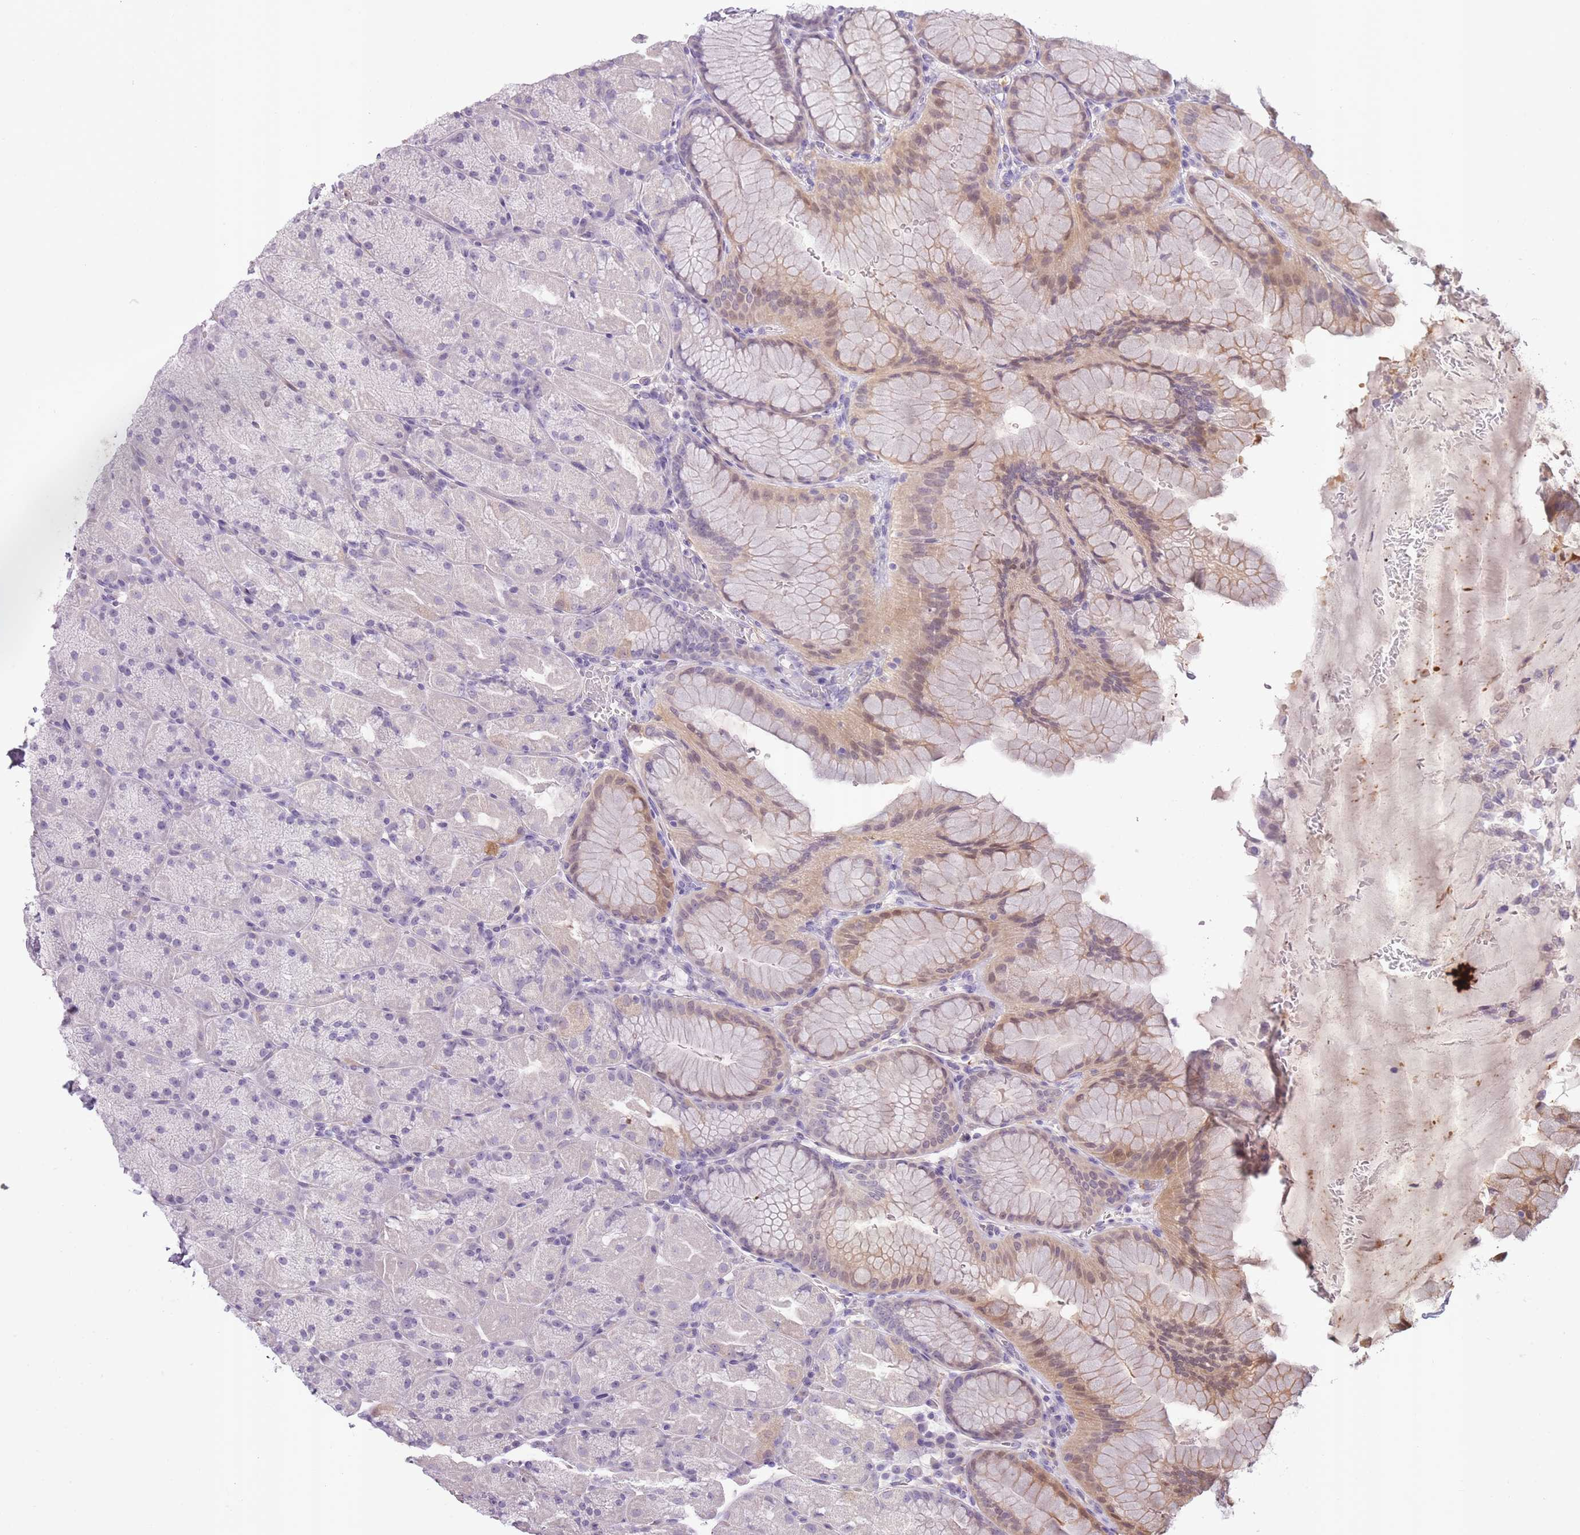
{"staining": {"intensity": "moderate", "quantity": "<25%", "location": "cytoplasmic/membranous,nuclear"}, "tissue": "stomach", "cell_type": "Glandular cells", "image_type": "normal", "snomed": [{"axis": "morphology", "description": "Normal tissue, NOS"}, {"axis": "topography", "description": "Stomach, upper"}, {"axis": "topography", "description": "Stomach, lower"}], "caption": "IHC of benign human stomach exhibits low levels of moderate cytoplasmic/membranous,nuclear expression in about <25% of glandular cells. Nuclei are stained in blue.", "gene": "SLC8A2", "patient": {"sex": "male", "age": 67}}